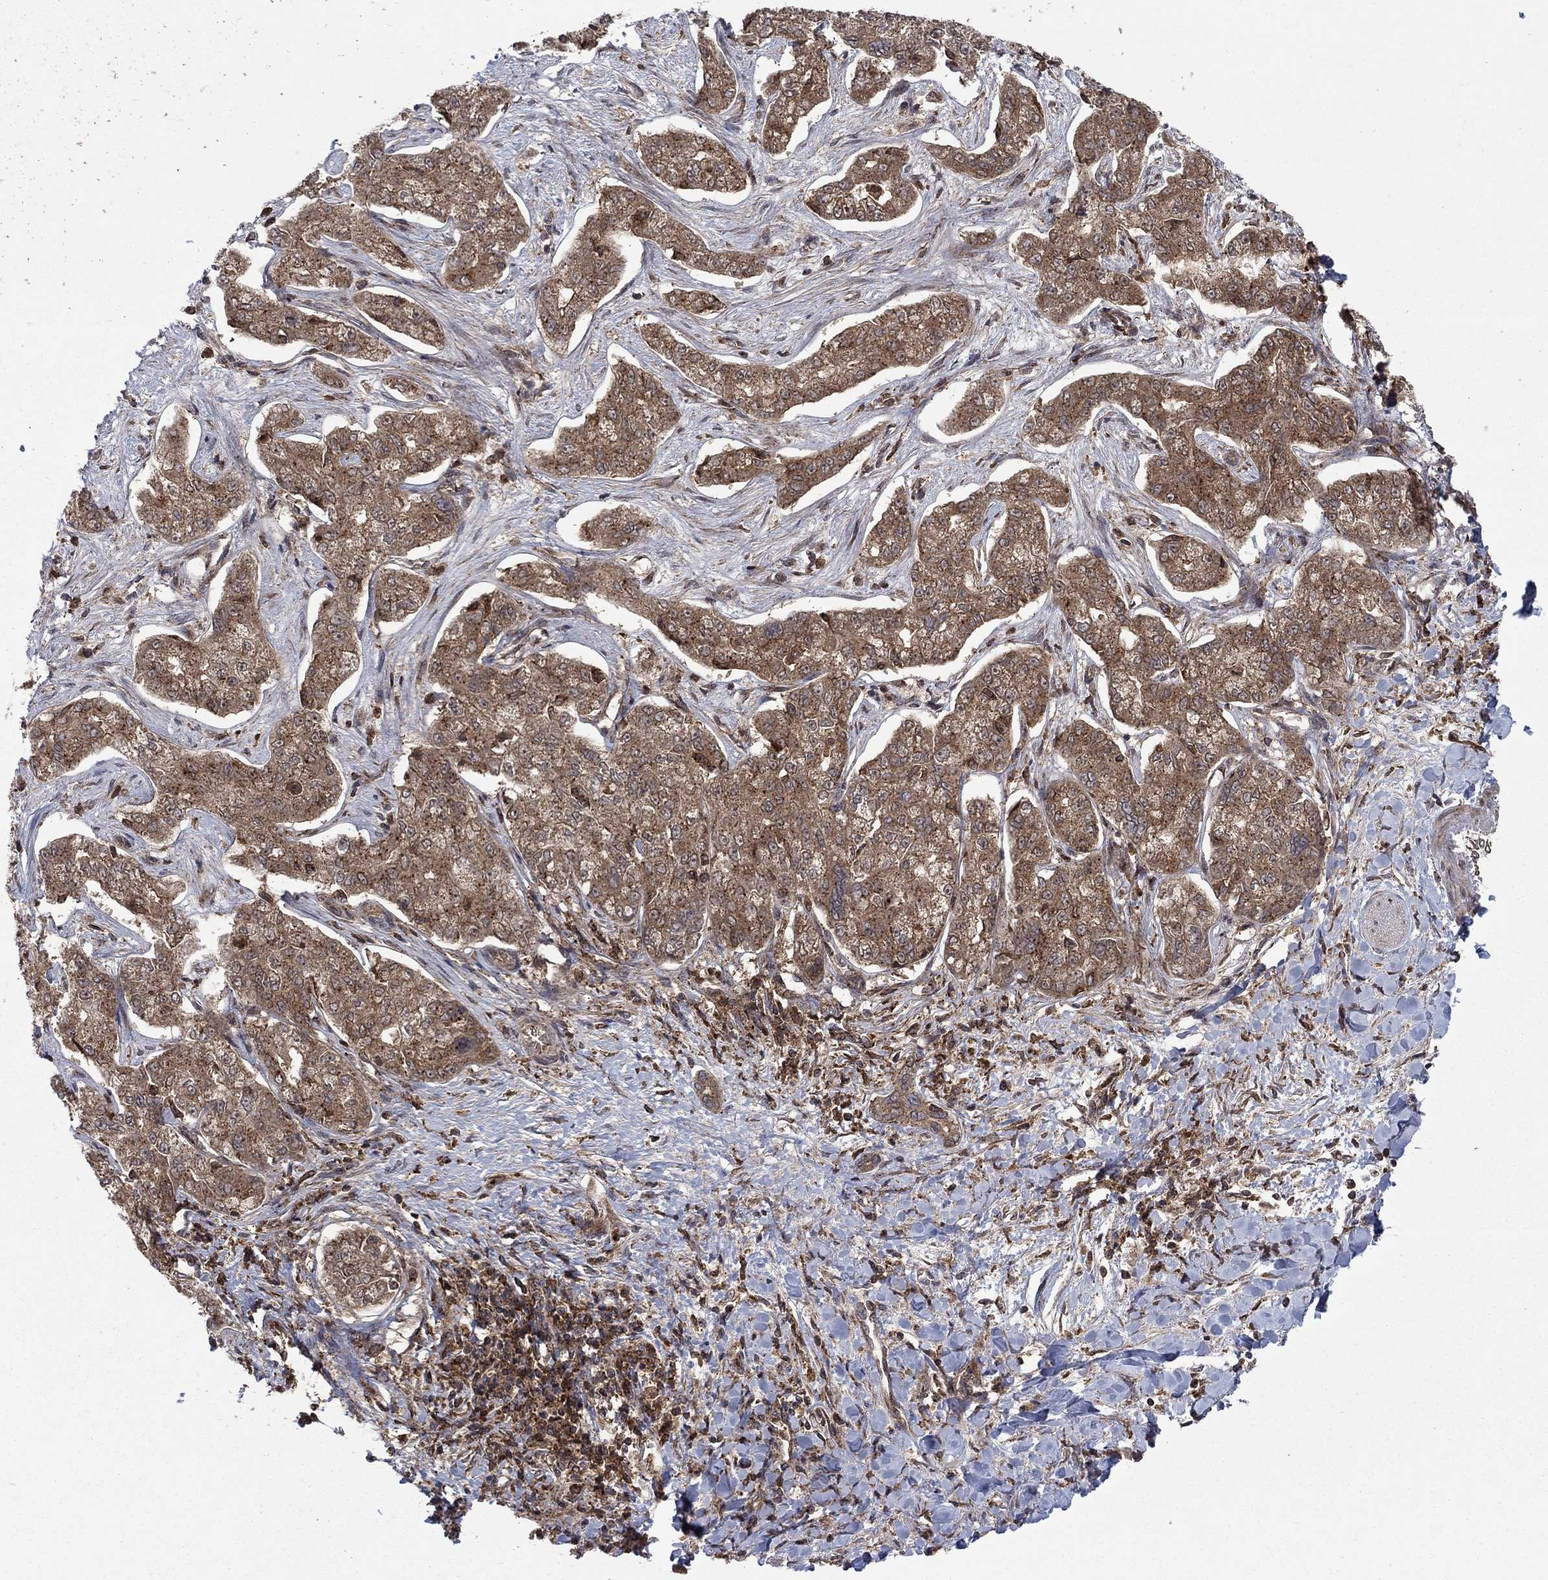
{"staining": {"intensity": "strong", "quantity": "25%-75%", "location": "cytoplasmic/membranous"}, "tissue": "liver cancer", "cell_type": "Tumor cells", "image_type": "cancer", "snomed": [{"axis": "morphology", "description": "Cholangiocarcinoma"}, {"axis": "topography", "description": "Liver"}], "caption": "A high amount of strong cytoplasmic/membranous positivity is present in about 25%-75% of tumor cells in liver cholangiocarcinoma tissue. The staining was performed using DAB (3,3'-diaminobenzidine) to visualize the protein expression in brown, while the nuclei were stained in blue with hematoxylin (Magnification: 20x).", "gene": "IFI35", "patient": {"sex": "female", "age": 47}}